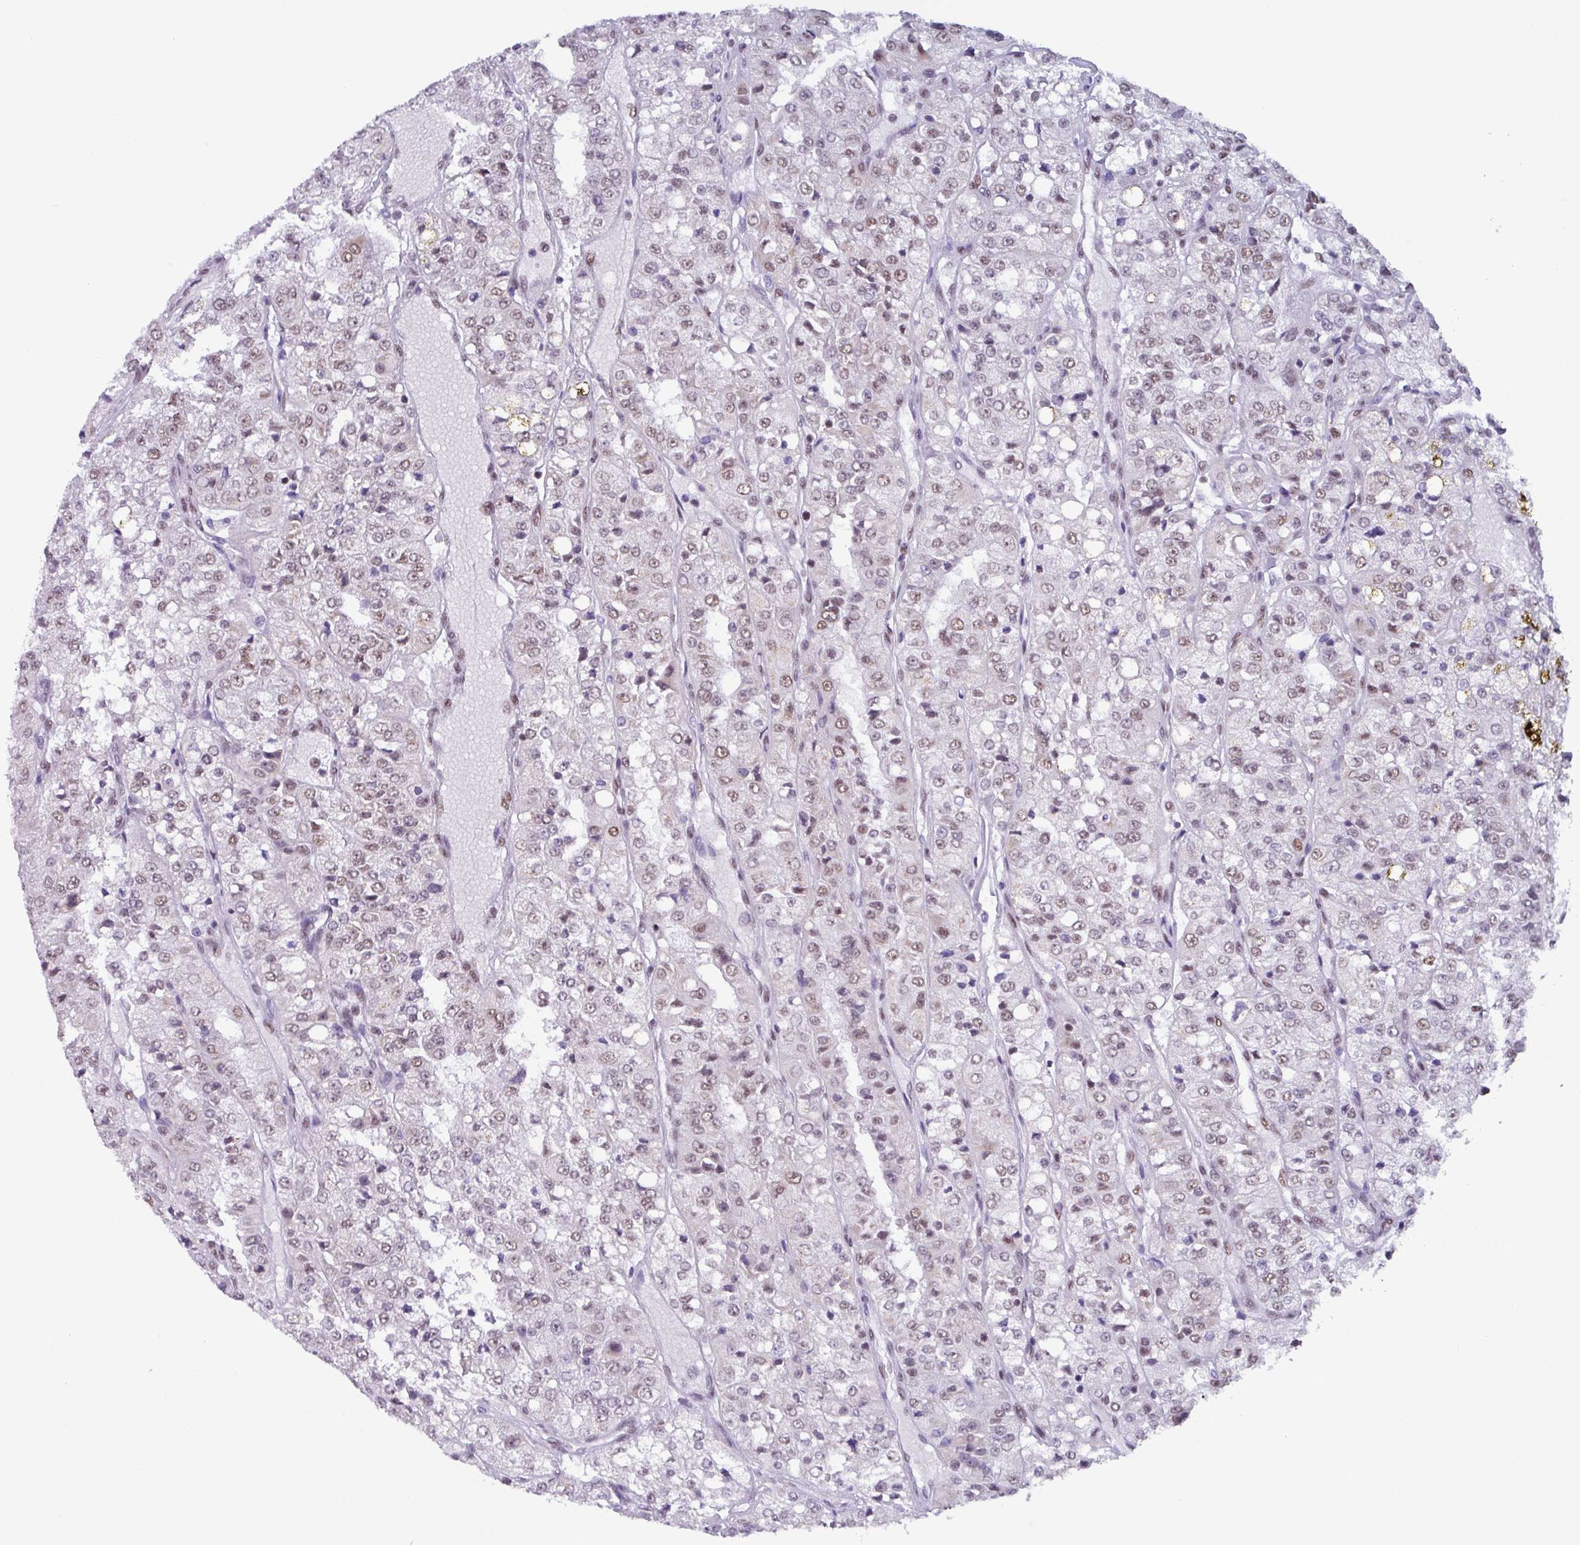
{"staining": {"intensity": "weak", "quantity": "25%-75%", "location": "nuclear"}, "tissue": "renal cancer", "cell_type": "Tumor cells", "image_type": "cancer", "snomed": [{"axis": "morphology", "description": "Adenocarcinoma, NOS"}, {"axis": "topography", "description": "Kidney"}], "caption": "Immunohistochemical staining of renal adenocarcinoma reveals low levels of weak nuclear protein positivity in approximately 25%-75% of tumor cells. (DAB (3,3'-diaminobenzidine) IHC with brightfield microscopy, high magnification).", "gene": "PUF60", "patient": {"sex": "female", "age": 63}}